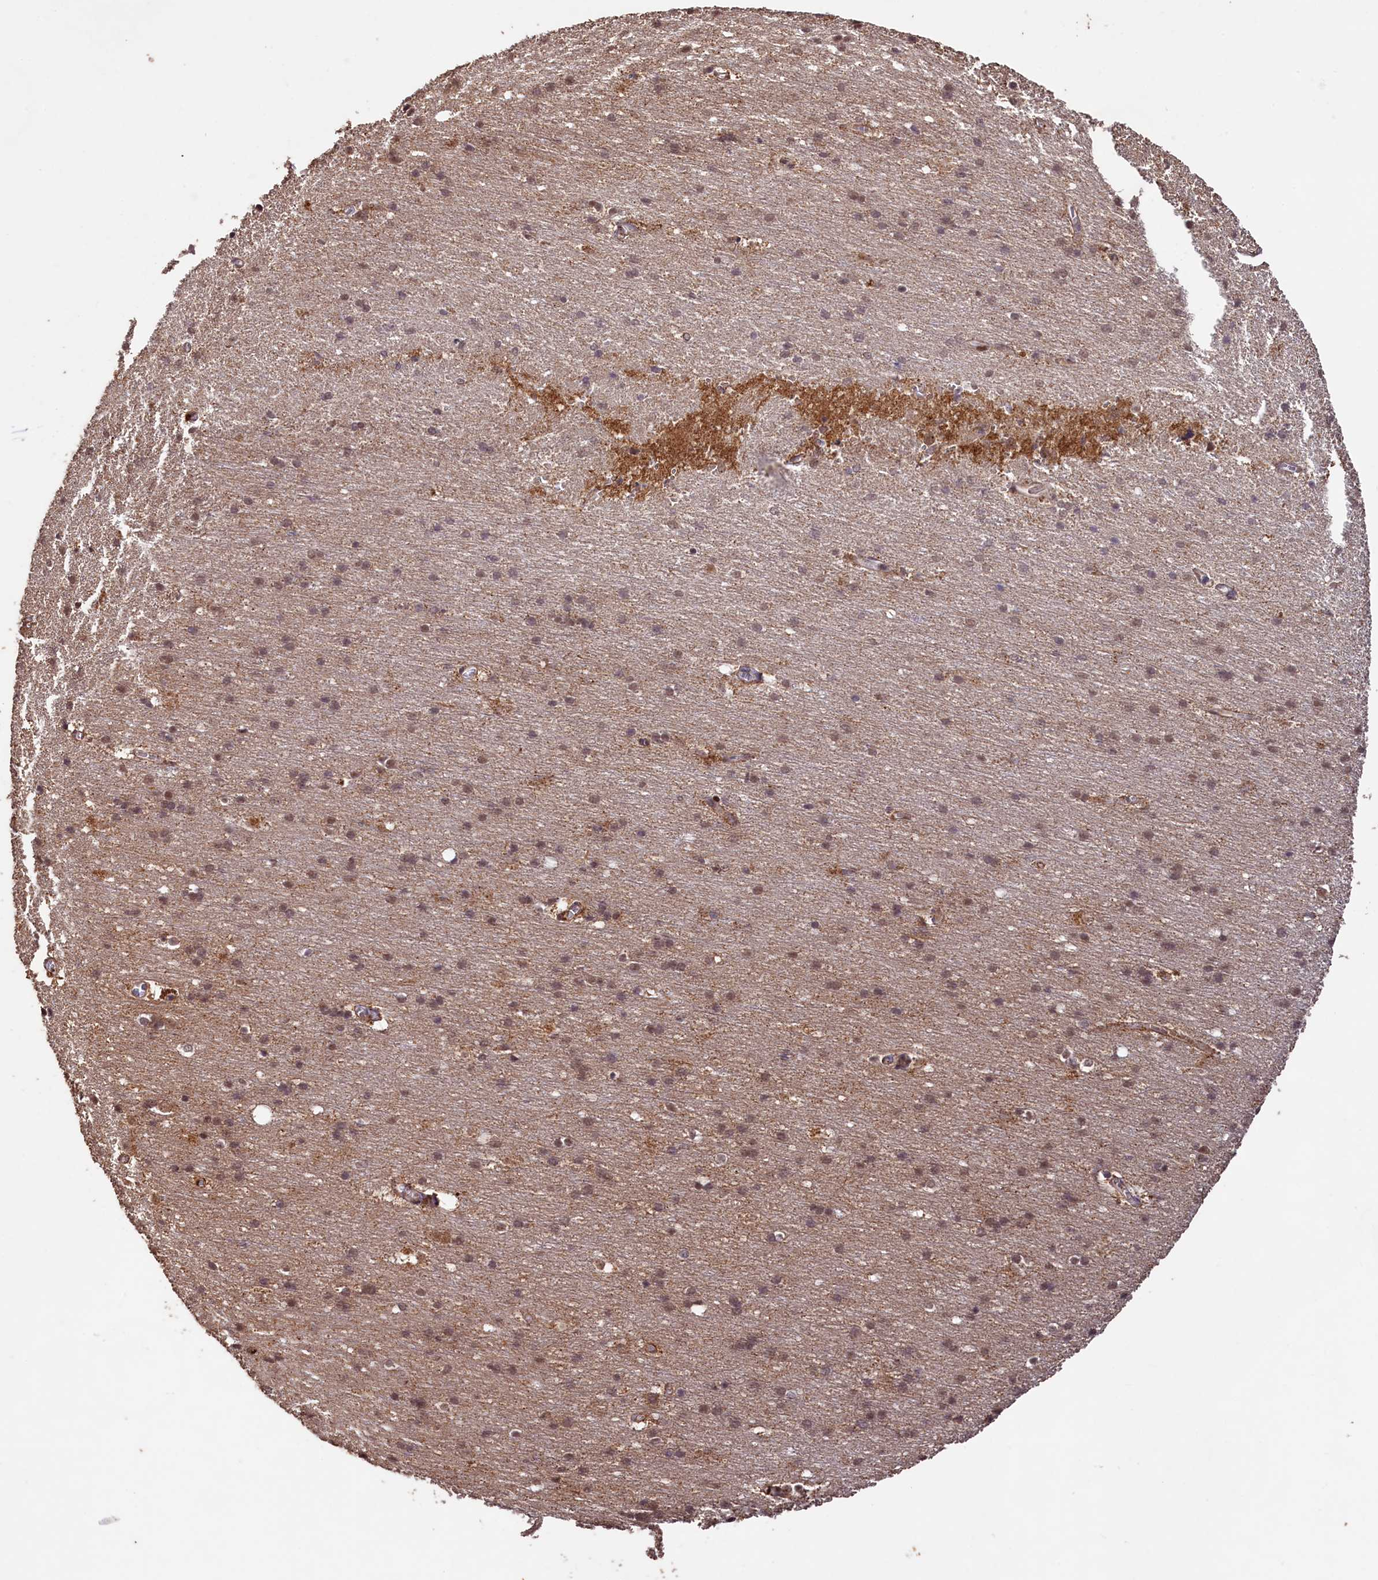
{"staining": {"intensity": "moderate", "quantity": ">75%", "location": "cytoplasmic/membranous"}, "tissue": "cerebral cortex", "cell_type": "Endothelial cells", "image_type": "normal", "snomed": [{"axis": "morphology", "description": "Normal tissue, NOS"}, {"axis": "topography", "description": "Cerebral cortex"}], "caption": "Brown immunohistochemical staining in benign human cerebral cortex exhibits moderate cytoplasmic/membranous expression in about >75% of endothelial cells. The protein of interest is stained brown, and the nuclei are stained in blue (DAB IHC with brightfield microscopy, high magnification).", "gene": "SHPRH", "patient": {"sex": "male", "age": 54}}